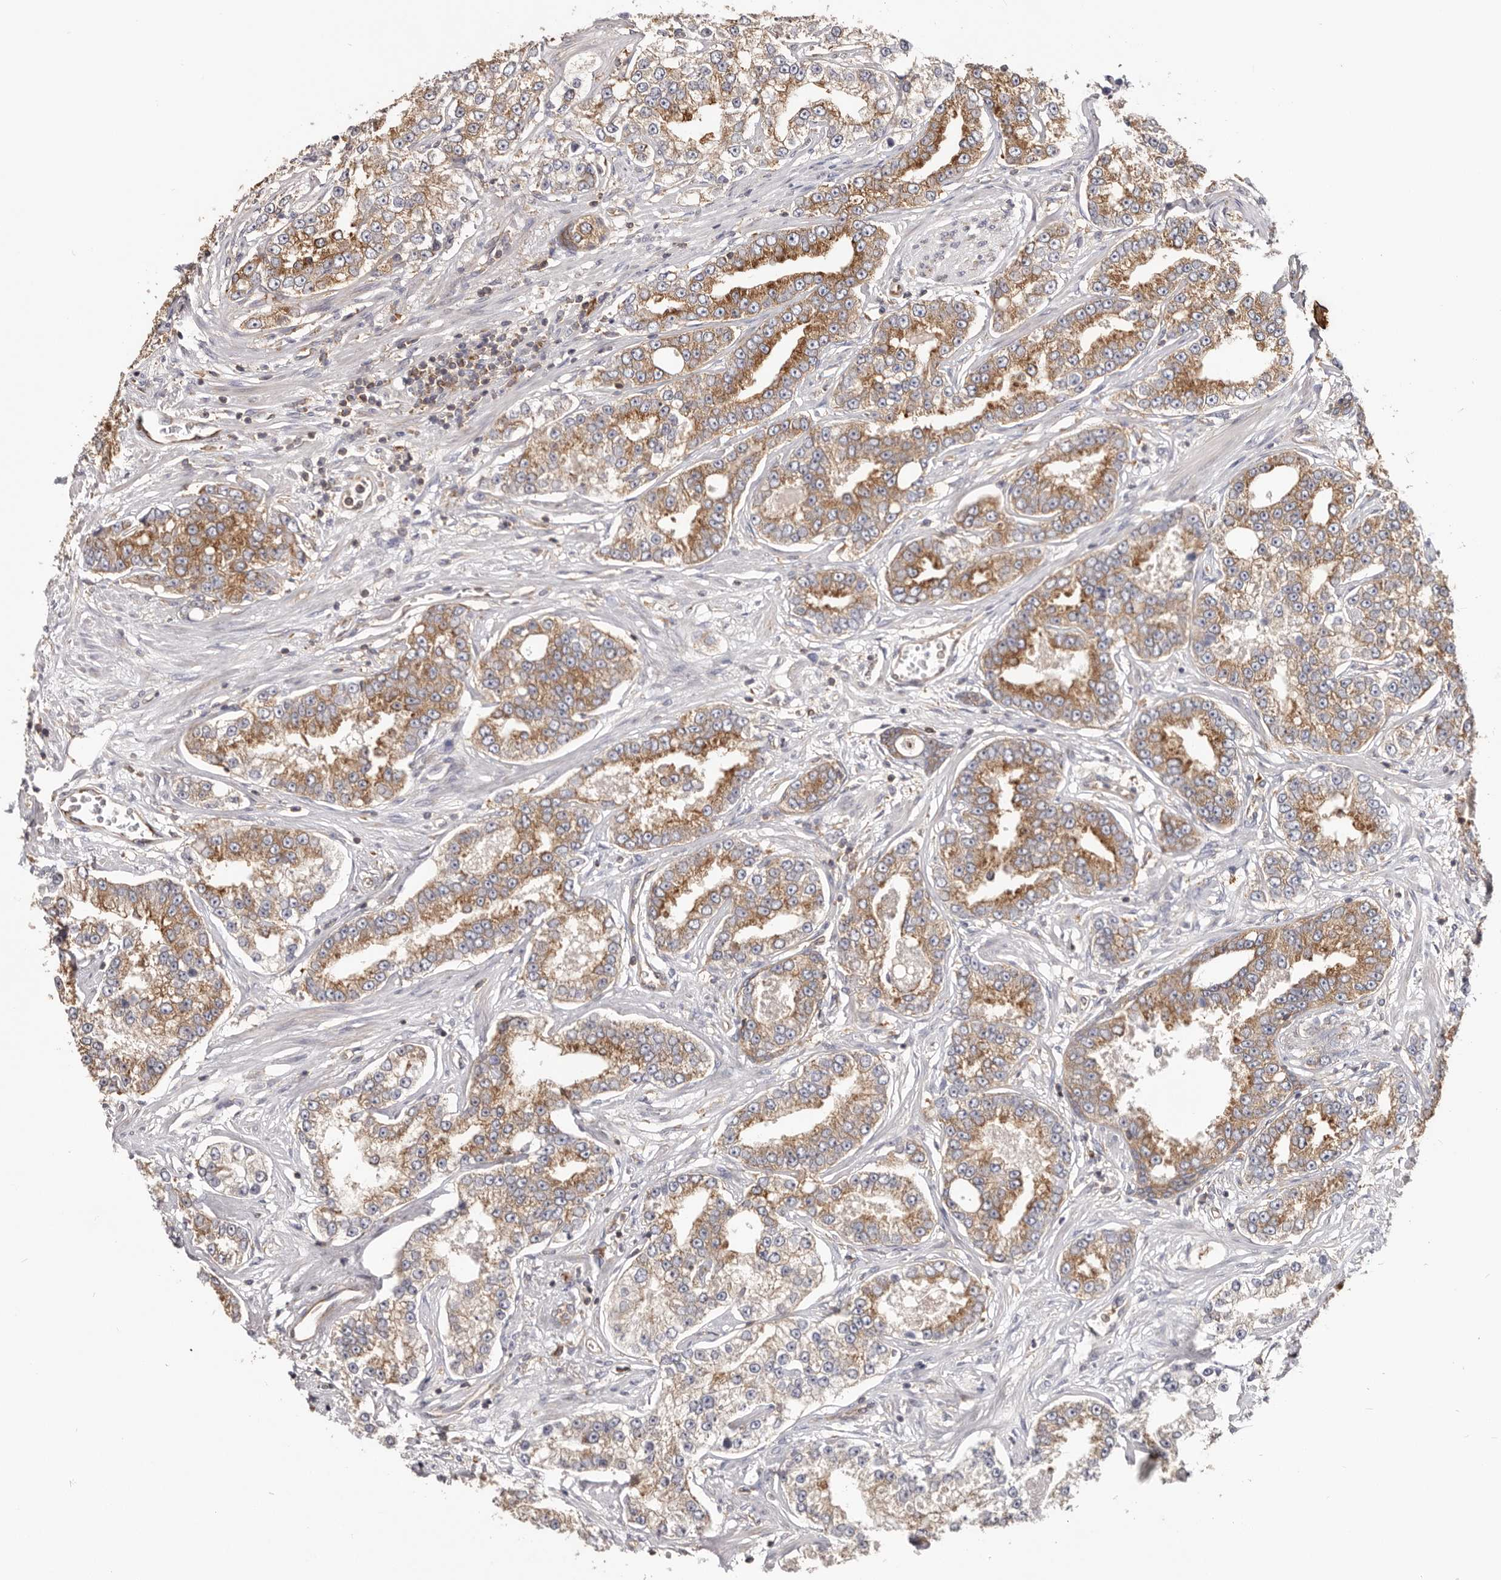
{"staining": {"intensity": "strong", "quantity": ">75%", "location": "cytoplasmic/membranous"}, "tissue": "prostate cancer", "cell_type": "Tumor cells", "image_type": "cancer", "snomed": [{"axis": "morphology", "description": "Normal tissue, NOS"}, {"axis": "morphology", "description": "Adenocarcinoma, High grade"}, {"axis": "topography", "description": "Prostate"}], "caption": "The photomicrograph displays a brown stain indicating the presence of a protein in the cytoplasmic/membranous of tumor cells in prostate adenocarcinoma (high-grade).", "gene": "EPRS1", "patient": {"sex": "male", "age": 83}}